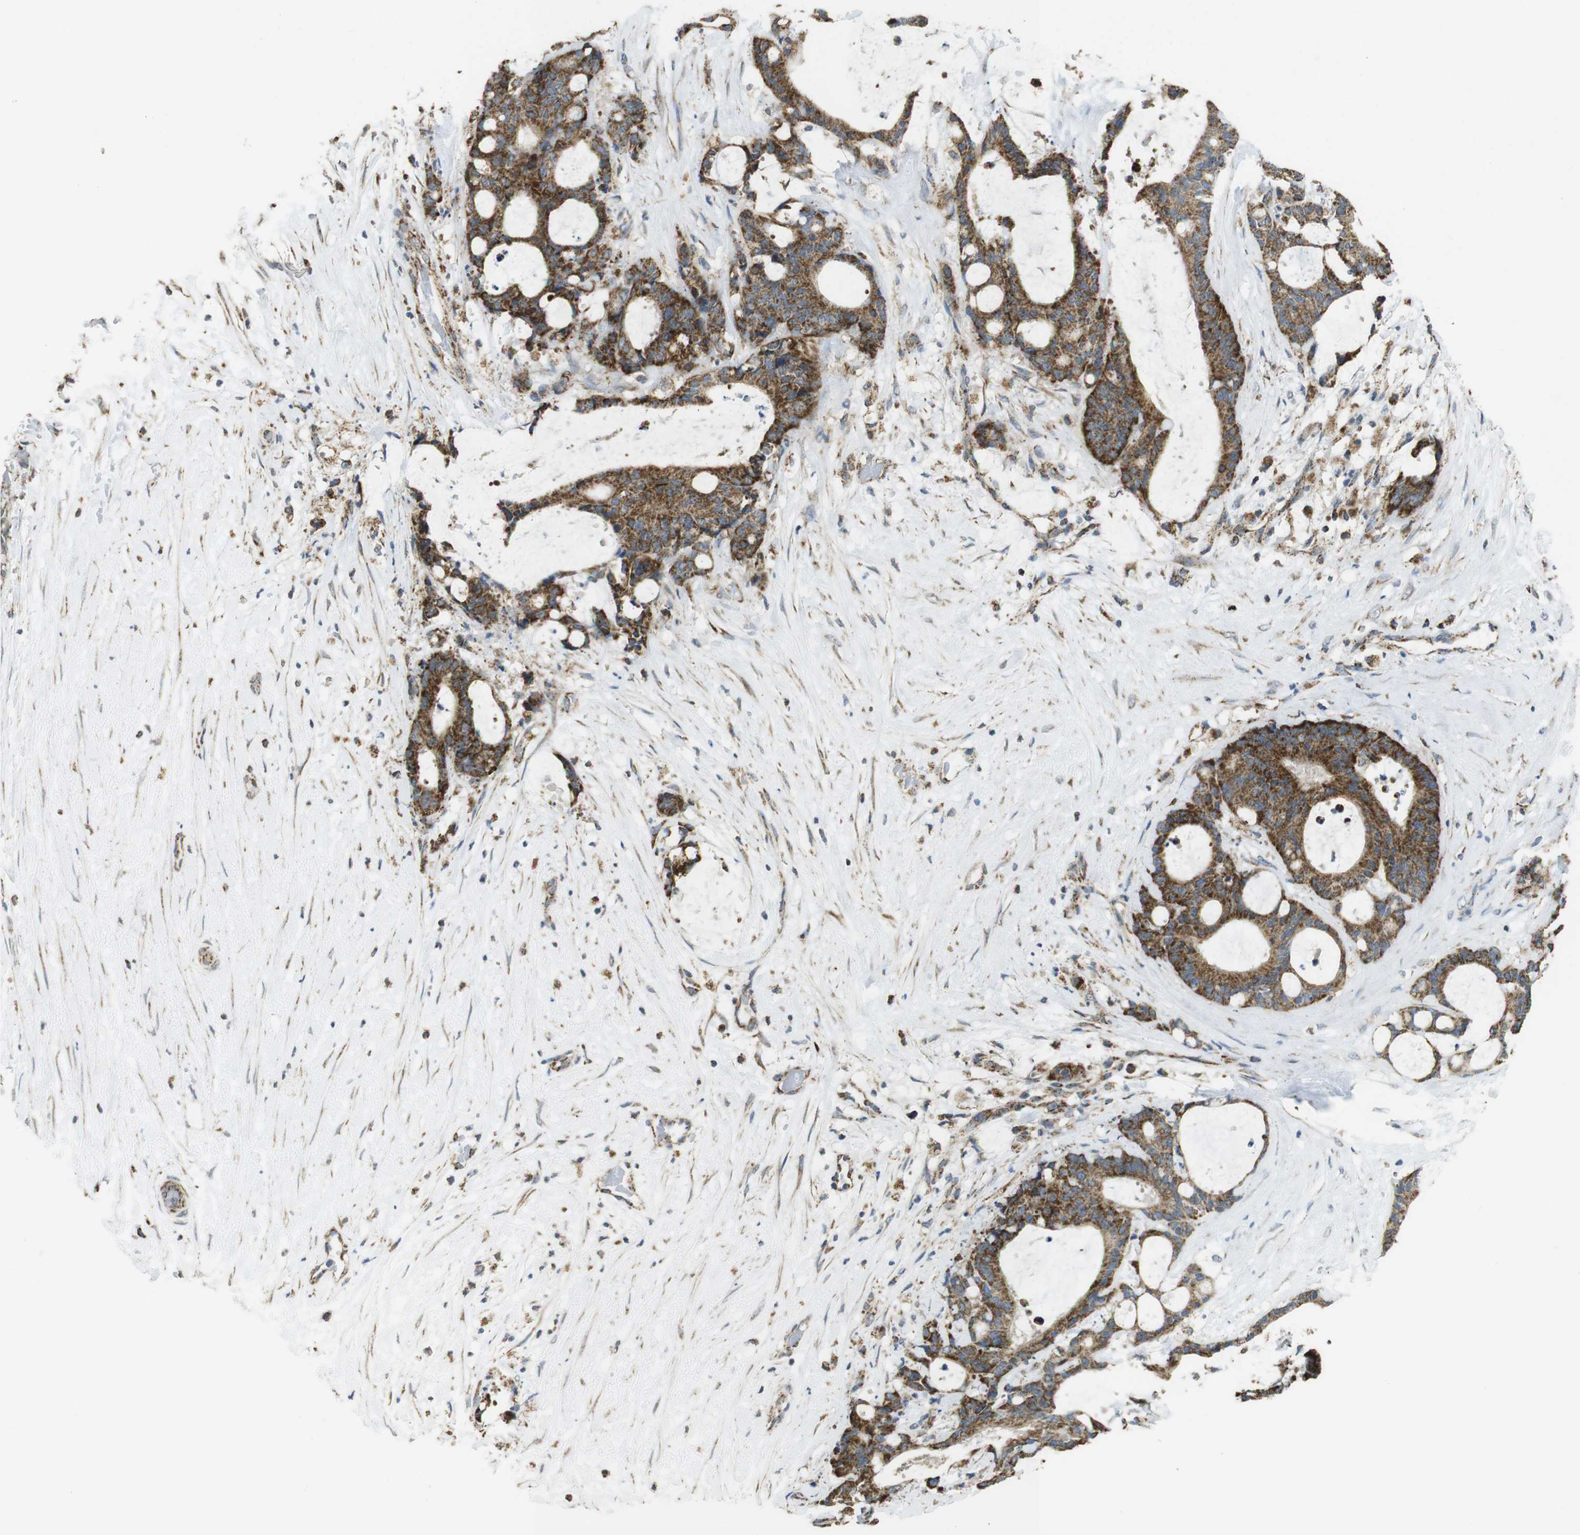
{"staining": {"intensity": "strong", "quantity": ">75%", "location": "cytoplasmic/membranous"}, "tissue": "liver cancer", "cell_type": "Tumor cells", "image_type": "cancer", "snomed": [{"axis": "morphology", "description": "Cholangiocarcinoma"}, {"axis": "topography", "description": "Liver"}], "caption": "Immunohistochemical staining of human liver cancer (cholangiocarcinoma) shows high levels of strong cytoplasmic/membranous positivity in approximately >75% of tumor cells.", "gene": "CALHM2", "patient": {"sex": "female", "age": 73}}